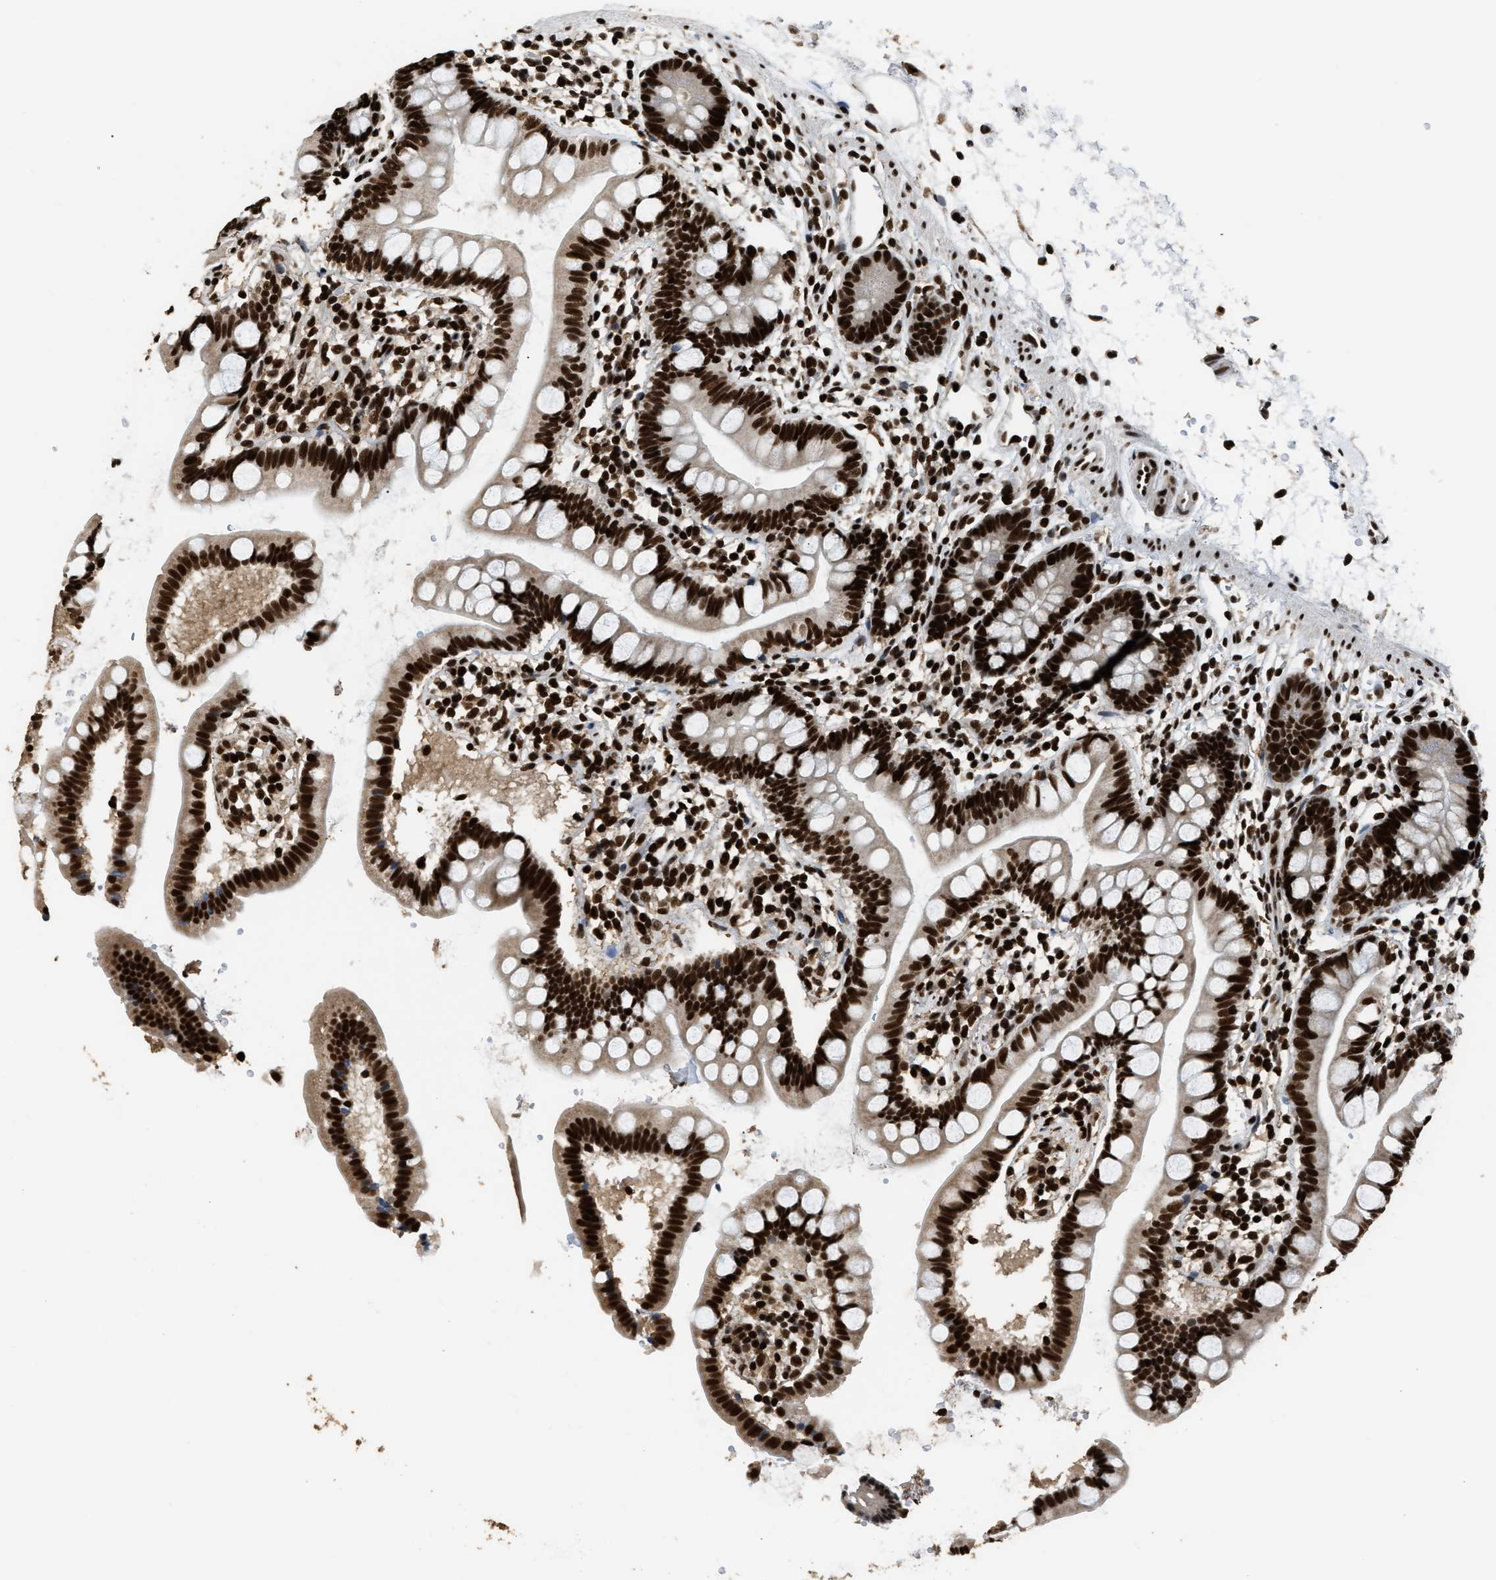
{"staining": {"intensity": "strong", "quantity": ">75%", "location": "nuclear"}, "tissue": "small intestine", "cell_type": "Glandular cells", "image_type": "normal", "snomed": [{"axis": "morphology", "description": "Normal tissue, NOS"}, {"axis": "topography", "description": "Small intestine"}], "caption": "A high-resolution photomicrograph shows immunohistochemistry staining of benign small intestine, which demonstrates strong nuclear positivity in approximately >75% of glandular cells. The protein of interest is stained brown, and the nuclei are stained in blue (DAB (3,3'-diaminobenzidine) IHC with brightfield microscopy, high magnification).", "gene": "RAD21", "patient": {"sex": "female", "age": 84}}